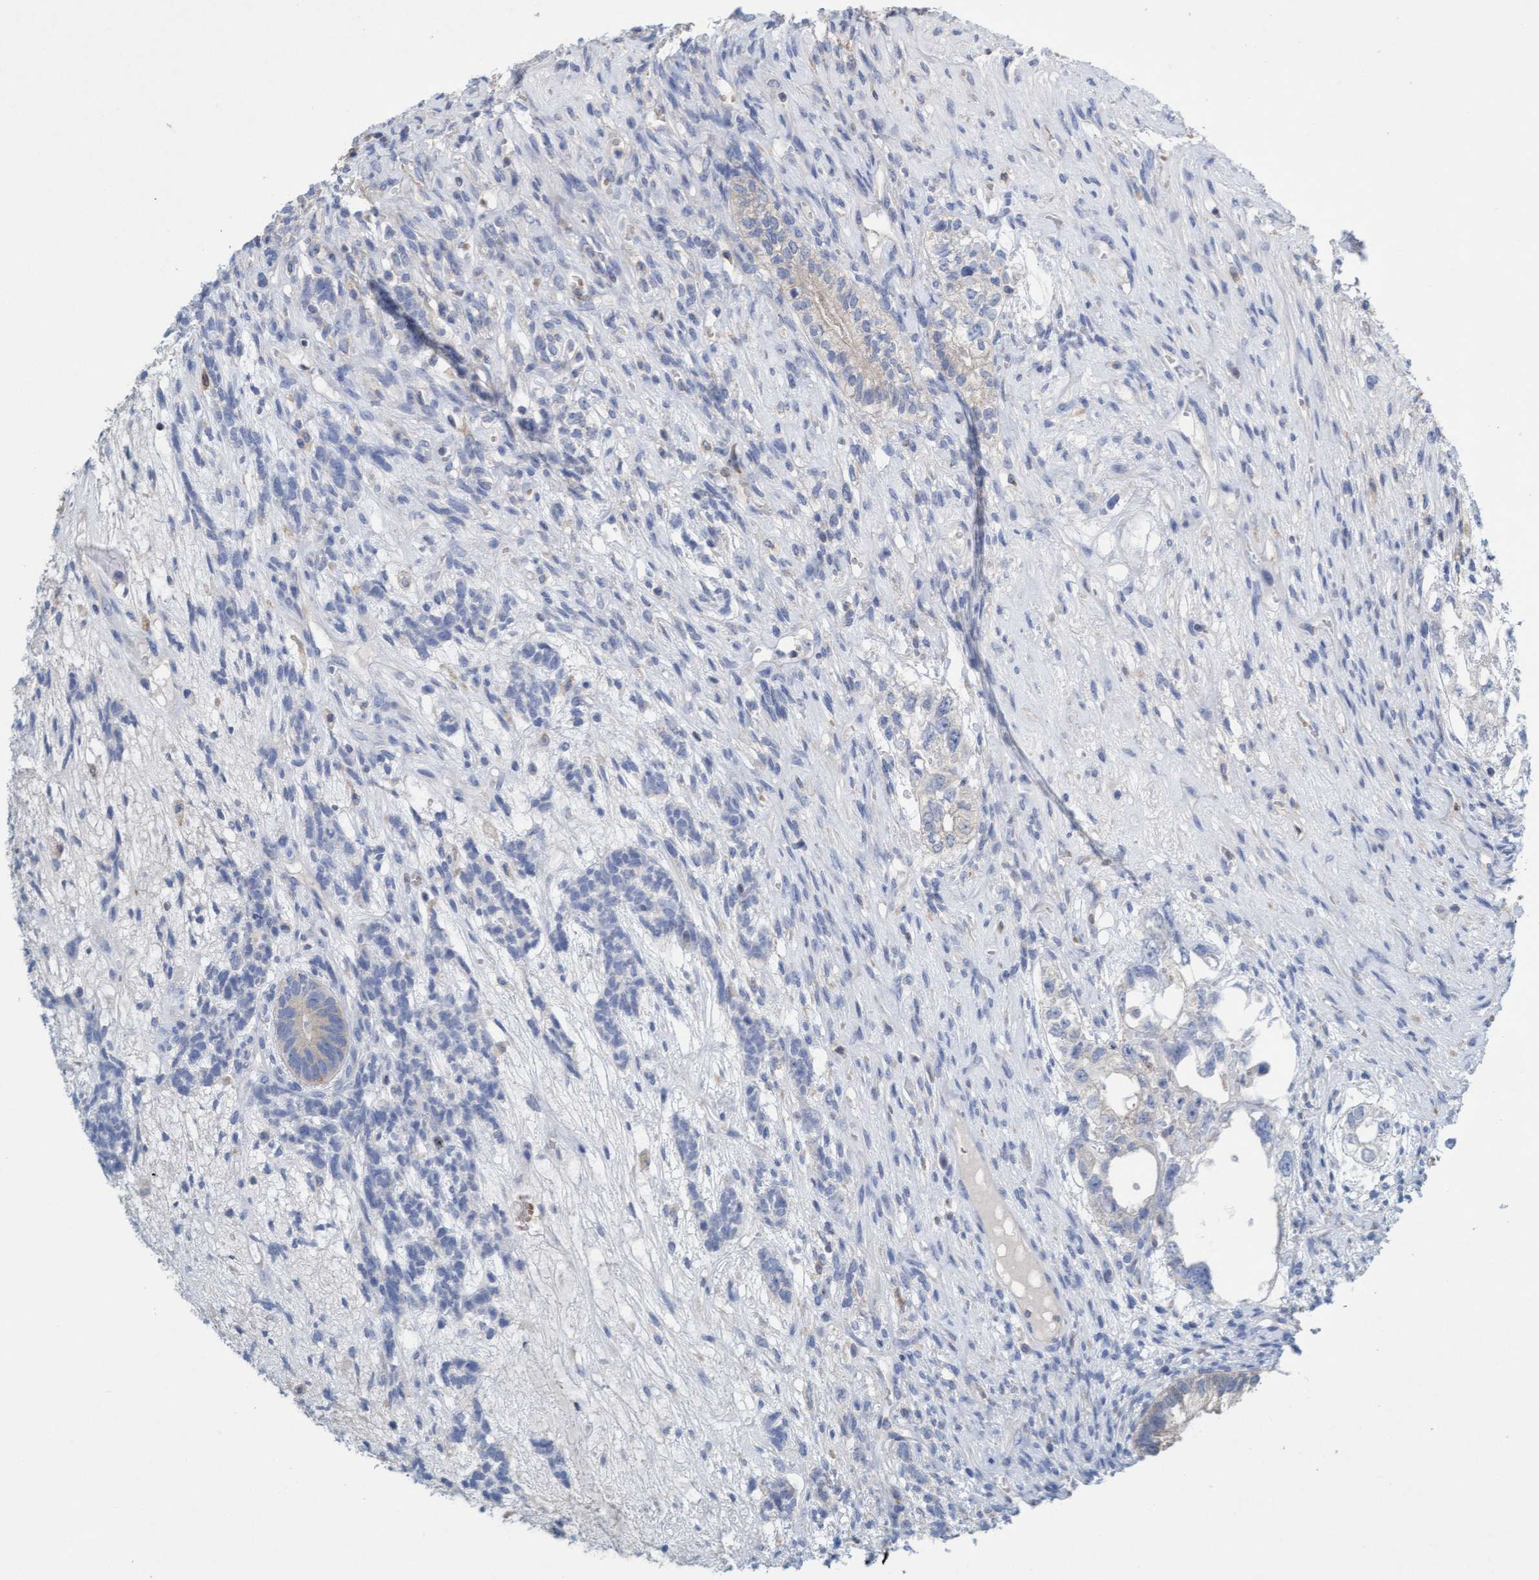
{"staining": {"intensity": "negative", "quantity": "none", "location": "none"}, "tissue": "testis cancer", "cell_type": "Tumor cells", "image_type": "cancer", "snomed": [{"axis": "morphology", "description": "Seminoma, NOS"}, {"axis": "topography", "description": "Testis"}], "caption": "Seminoma (testis) was stained to show a protein in brown. There is no significant positivity in tumor cells.", "gene": "SIGIRR", "patient": {"sex": "male", "age": 28}}